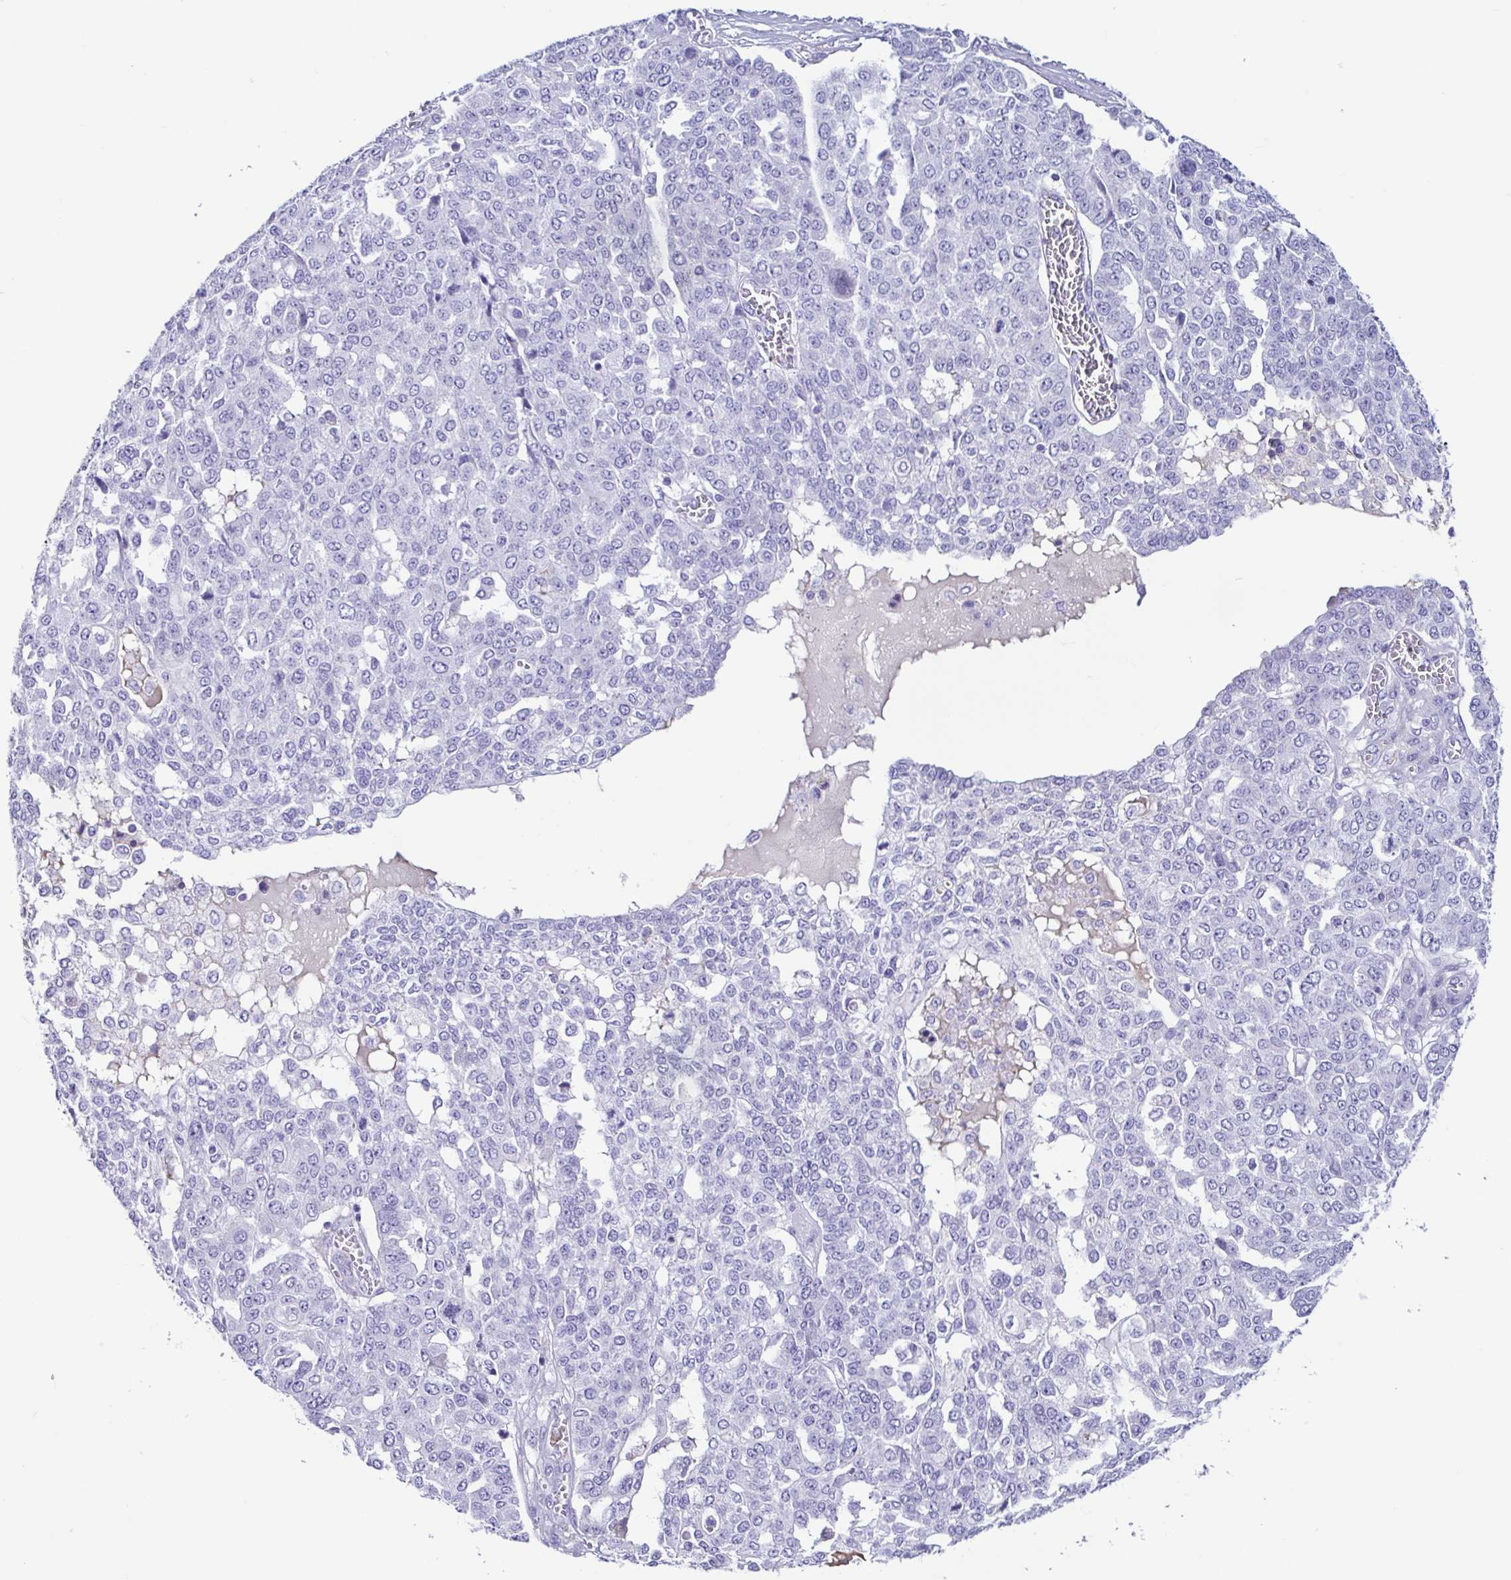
{"staining": {"intensity": "negative", "quantity": "none", "location": "none"}, "tissue": "ovarian cancer", "cell_type": "Tumor cells", "image_type": "cancer", "snomed": [{"axis": "morphology", "description": "Cystadenocarcinoma, serous, NOS"}, {"axis": "topography", "description": "Soft tissue"}, {"axis": "topography", "description": "Ovary"}], "caption": "Protein analysis of ovarian cancer exhibits no significant expression in tumor cells.", "gene": "CYP11B1", "patient": {"sex": "female", "age": 57}}